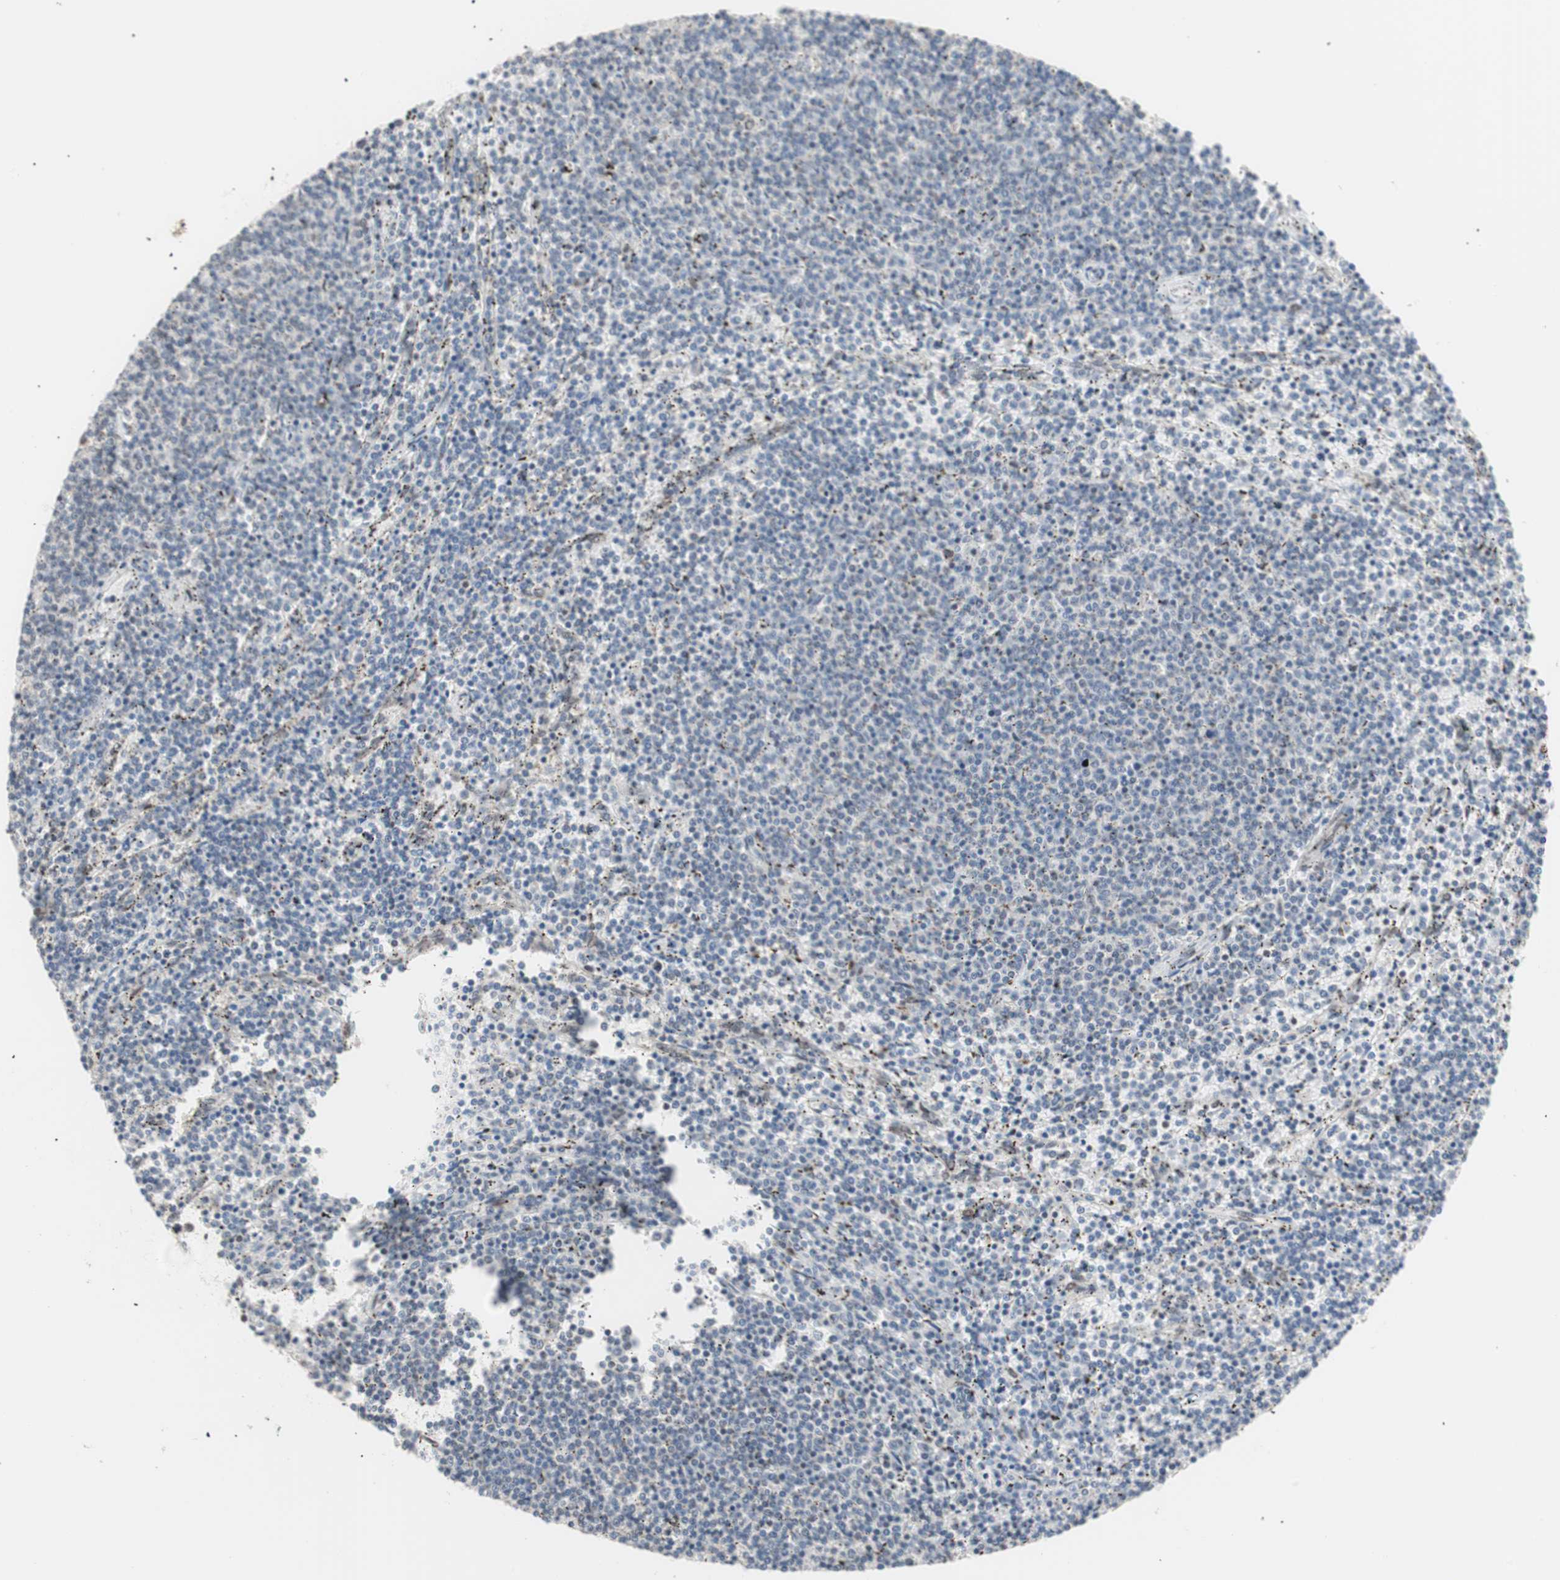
{"staining": {"intensity": "negative", "quantity": "none", "location": "none"}, "tissue": "lymphoma", "cell_type": "Tumor cells", "image_type": "cancer", "snomed": [{"axis": "morphology", "description": "Malignant lymphoma, non-Hodgkin's type, Low grade"}, {"axis": "topography", "description": "Spleen"}], "caption": "DAB (3,3'-diaminobenzidine) immunohistochemical staining of human low-grade malignant lymphoma, non-Hodgkin's type shows no significant staining in tumor cells. (DAB (3,3'-diaminobenzidine) immunohistochemistry with hematoxylin counter stain).", "gene": "LIG3", "patient": {"sex": "female", "age": 50}}